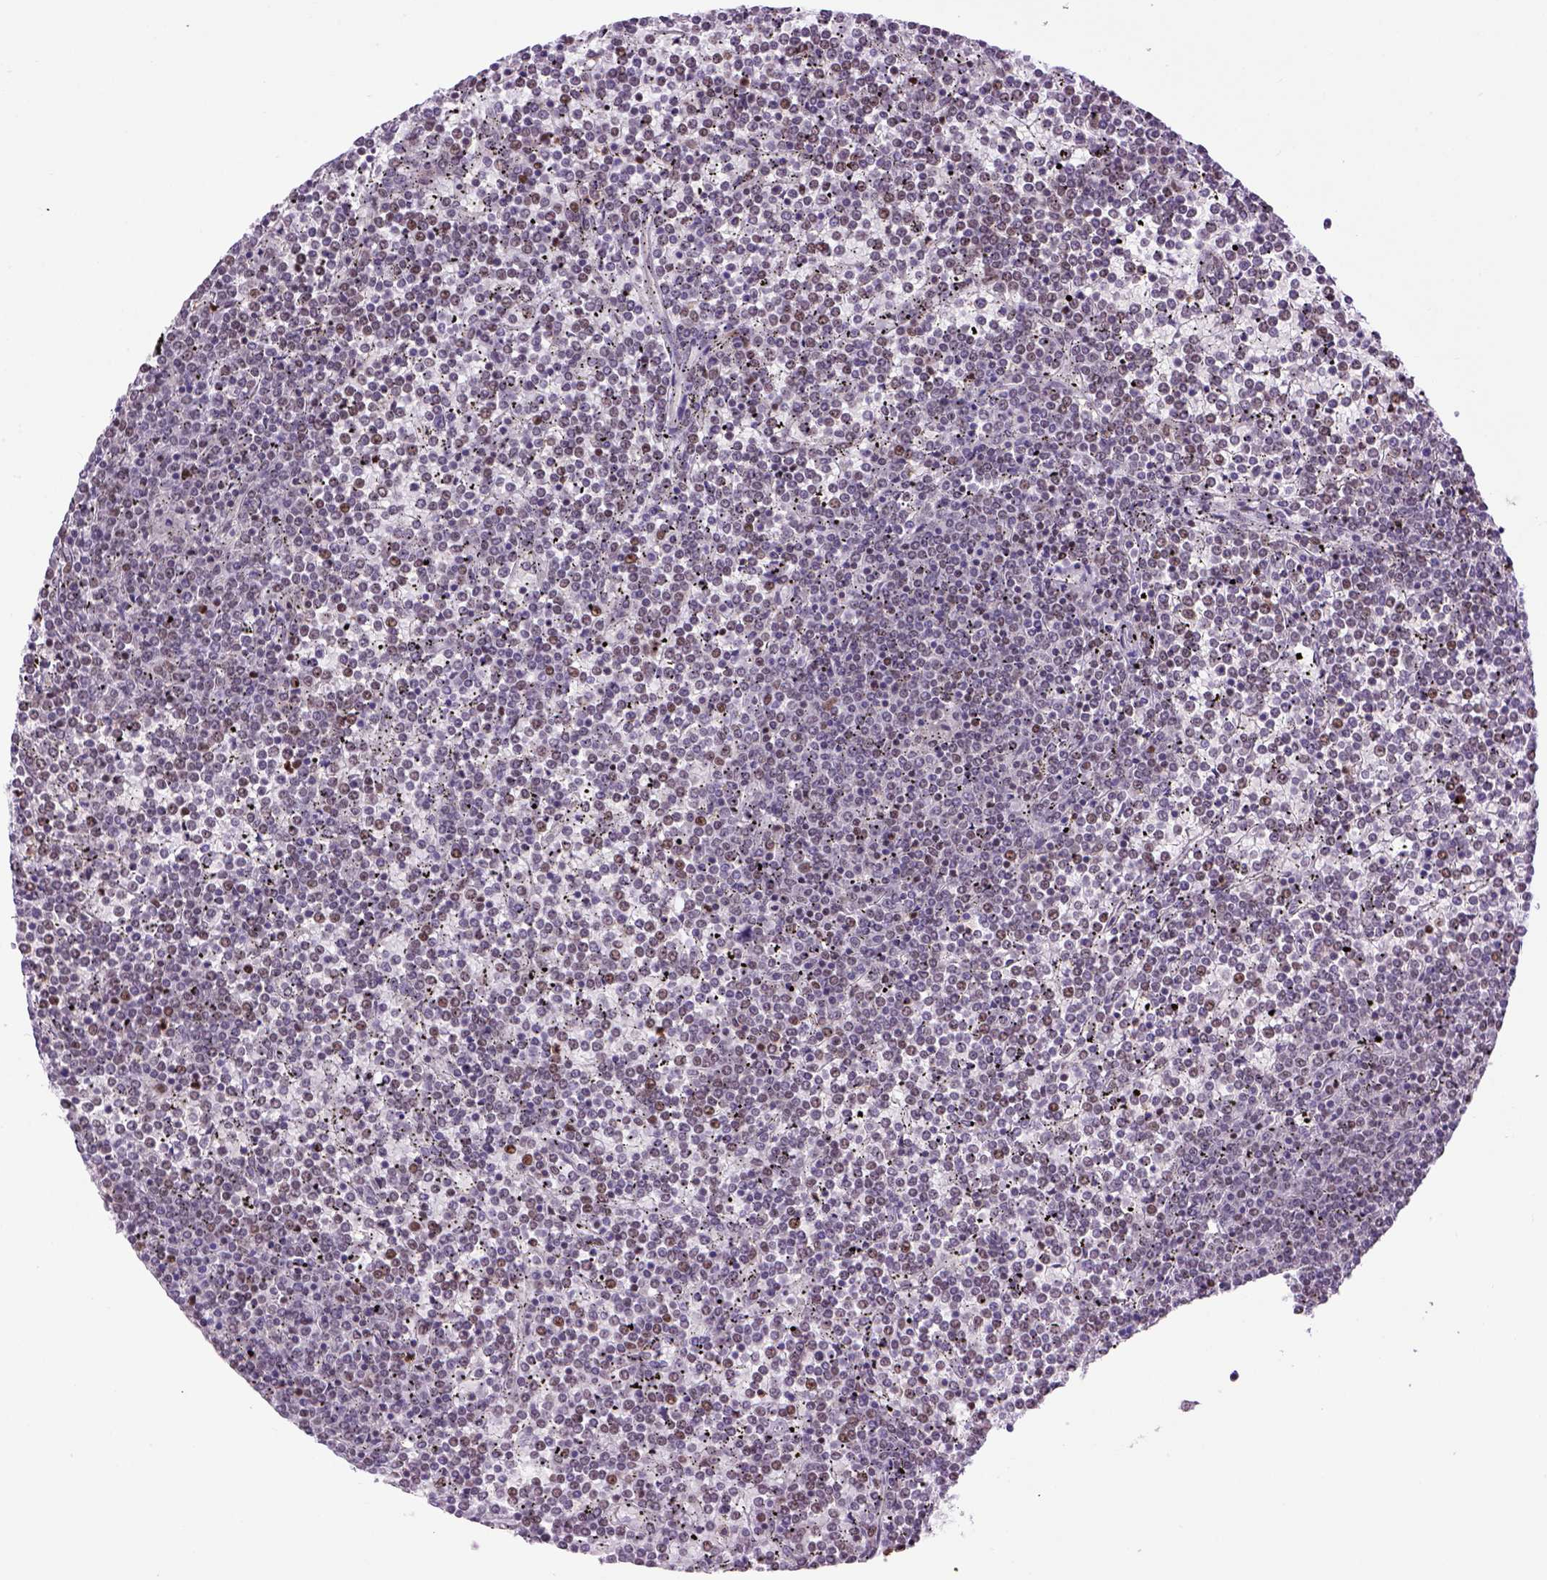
{"staining": {"intensity": "weak", "quantity": ">75%", "location": "nuclear"}, "tissue": "lymphoma", "cell_type": "Tumor cells", "image_type": "cancer", "snomed": [{"axis": "morphology", "description": "Malignant lymphoma, non-Hodgkin's type, Low grade"}, {"axis": "topography", "description": "Spleen"}], "caption": "Tumor cells show weak nuclear expression in about >75% of cells in lymphoma.", "gene": "TBPL1", "patient": {"sex": "female", "age": 19}}